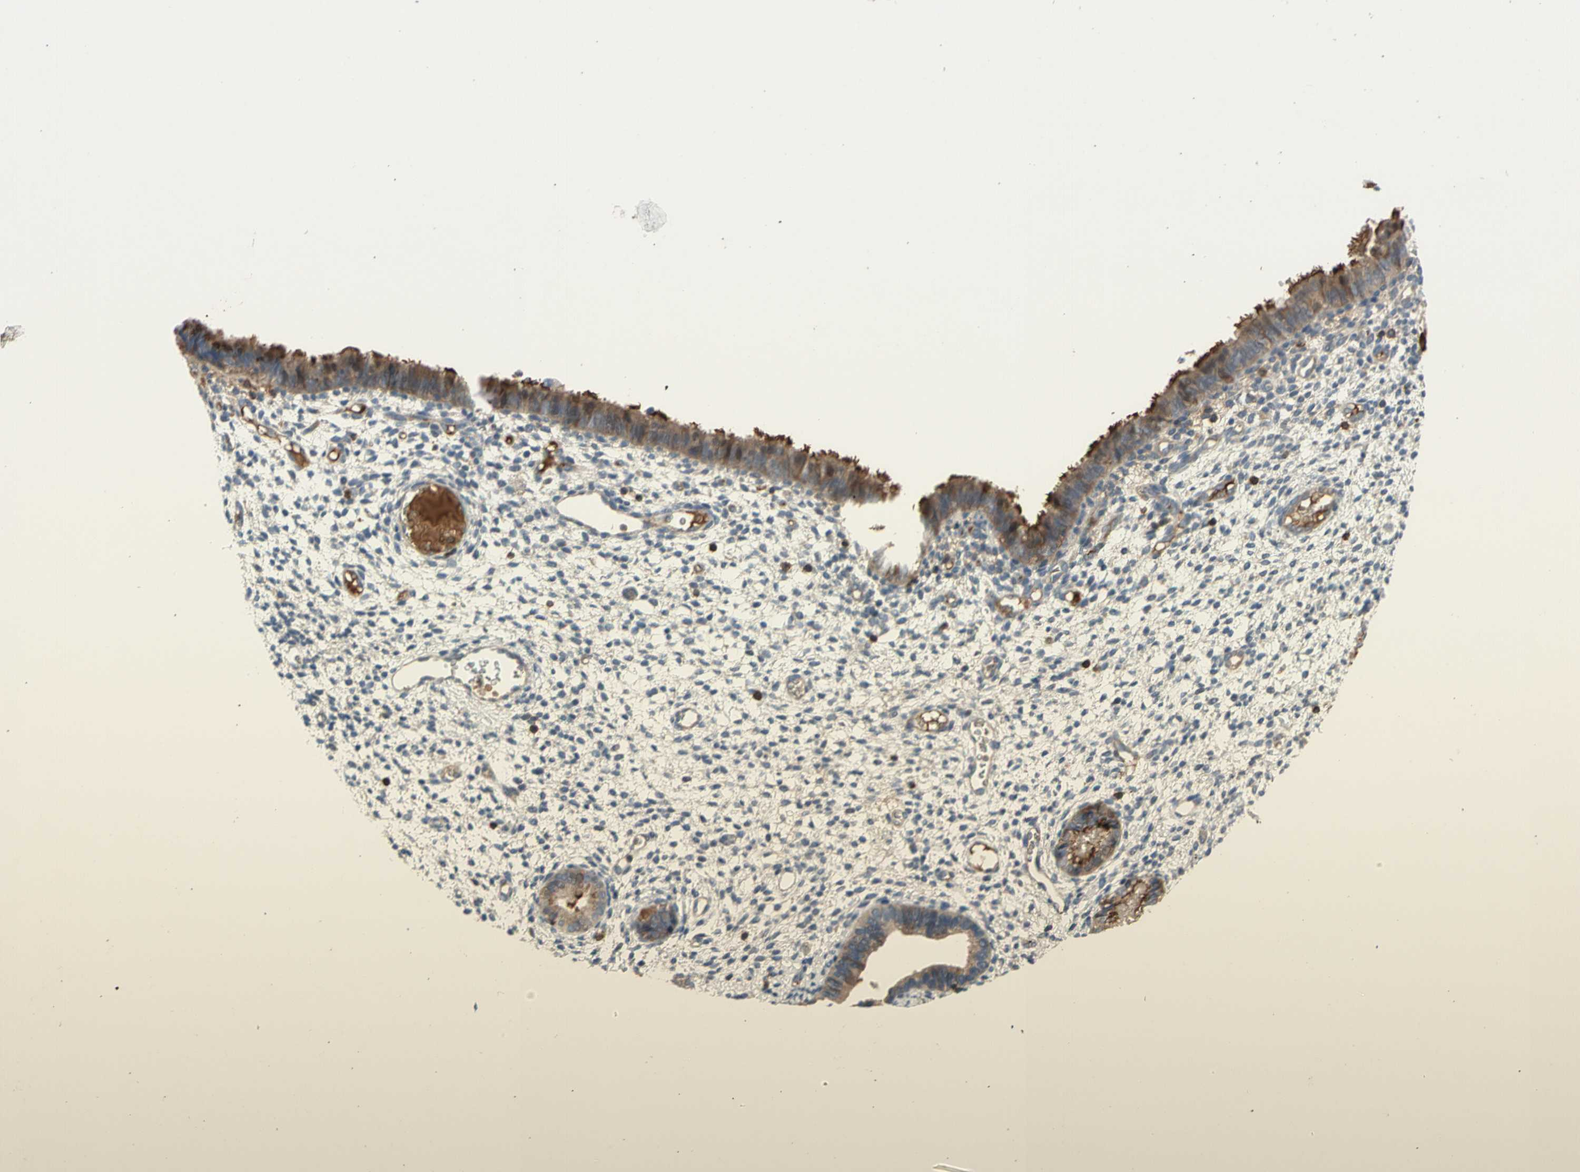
{"staining": {"intensity": "weak", "quantity": "<25%", "location": "cytoplasmic/membranous"}, "tissue": "endometrium", "cell_type": "Cells in endometrial stroma", "image_type": "normal", "snomed": [{"axis": "morphology", "description": "Normal tissue, NOS"}, {"axis": "topography", "description": "Endometrium"}], "caption": "Immunohistochemistry of unremarkable human endometrium demonstrates no staining in cells in endometrial stroma.", "gene": "GALNT5", "patient": {"sex": "female", "age": 72}}